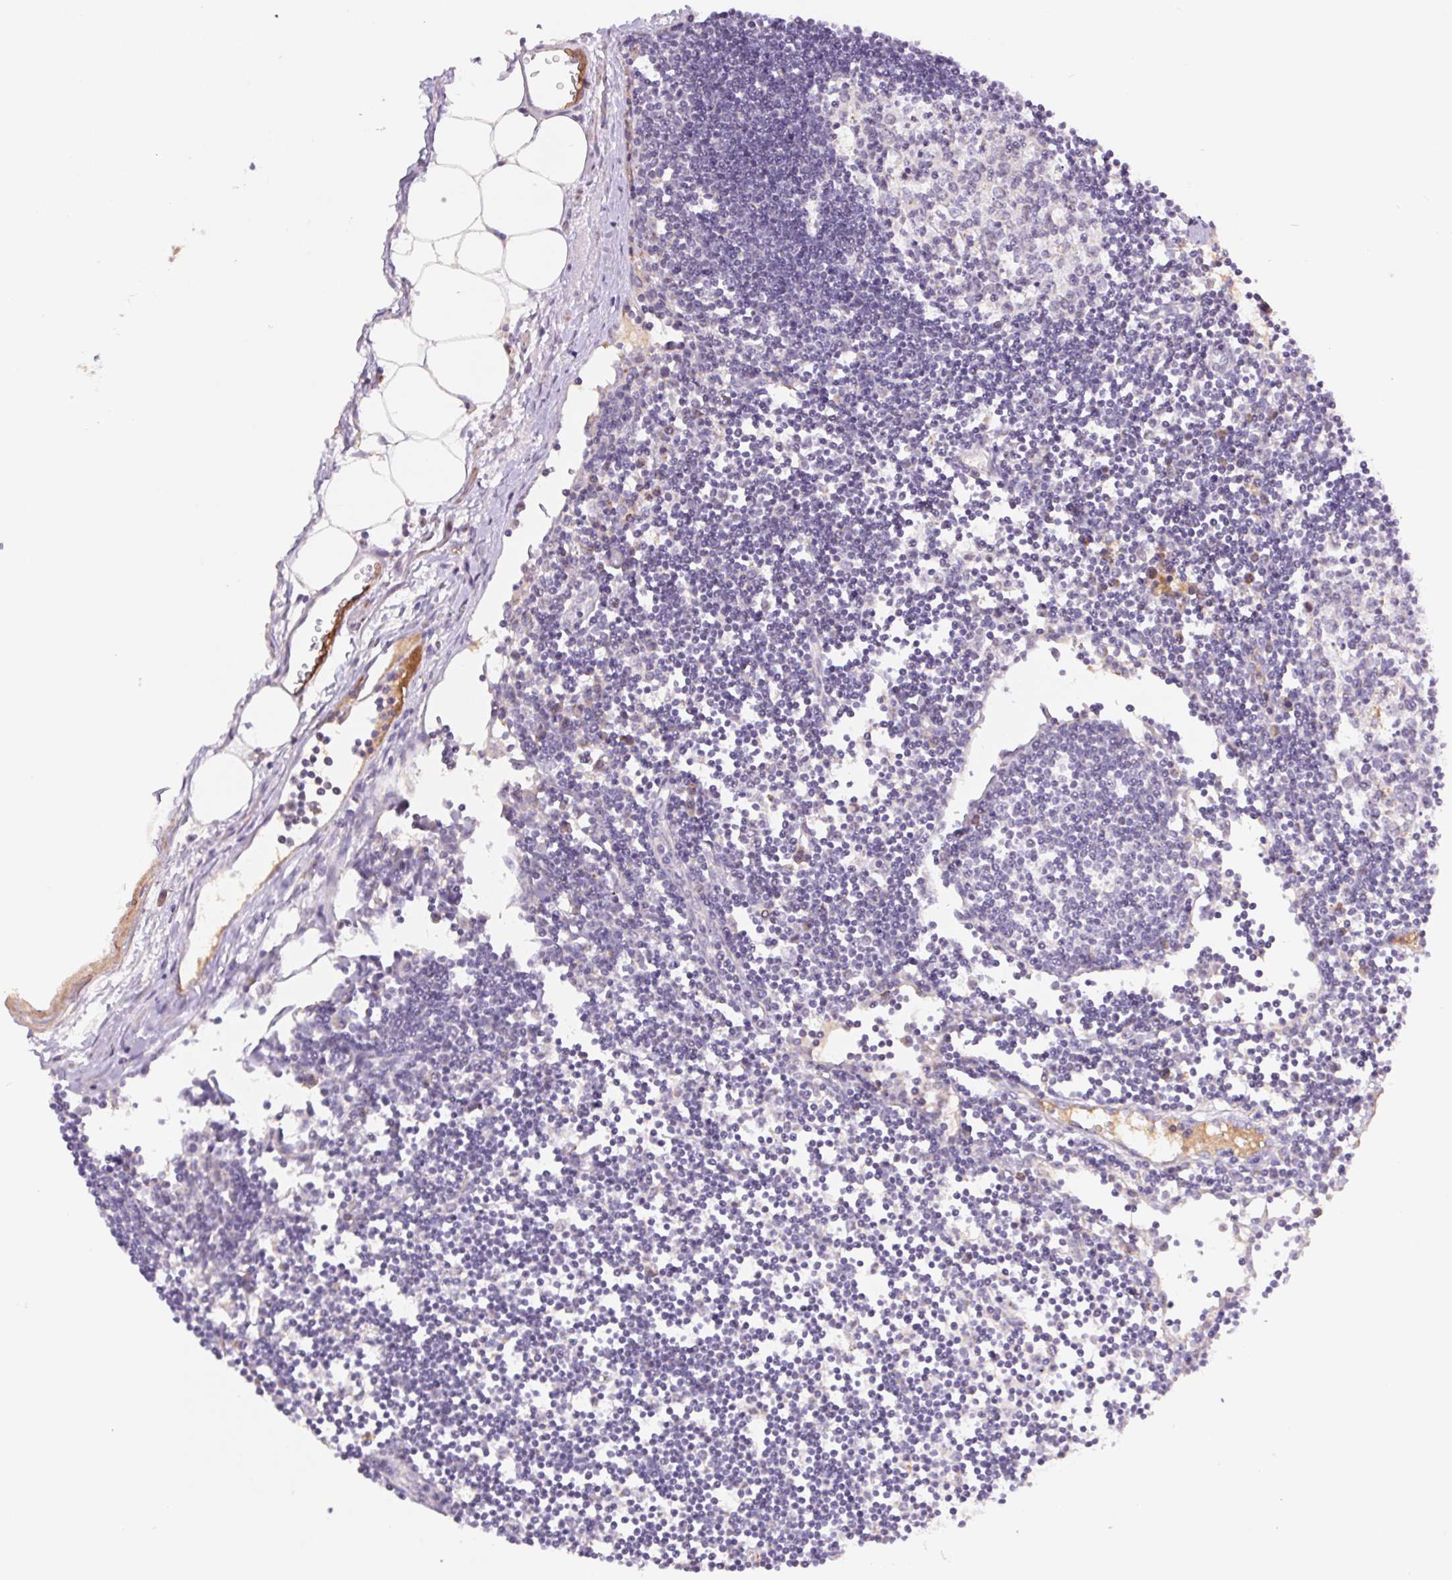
{"staining": {"intensity": "moderate", "quantity": "<25%", "location": "cytoplasmic/membranous"}, "tissue": "lymph node", "cell_type": "Germinal center cells", "image_type": "normal", "snomed": [{"axis": "morphology", "description": "Normal tissue, NOS"}, {"axis": "topography", "description": "Lymph node"}], "caption": "Germinal center cells display moderate cytoplasmic/membranous expression in about <25% of cells in benign lymph node. The staining was performed using DAB, with brown indicating positive protein expression. Nuclei are stained blue with hematoxylin.", "gene": "EMC6", "patient": {"sex": "female", "age": 65}}